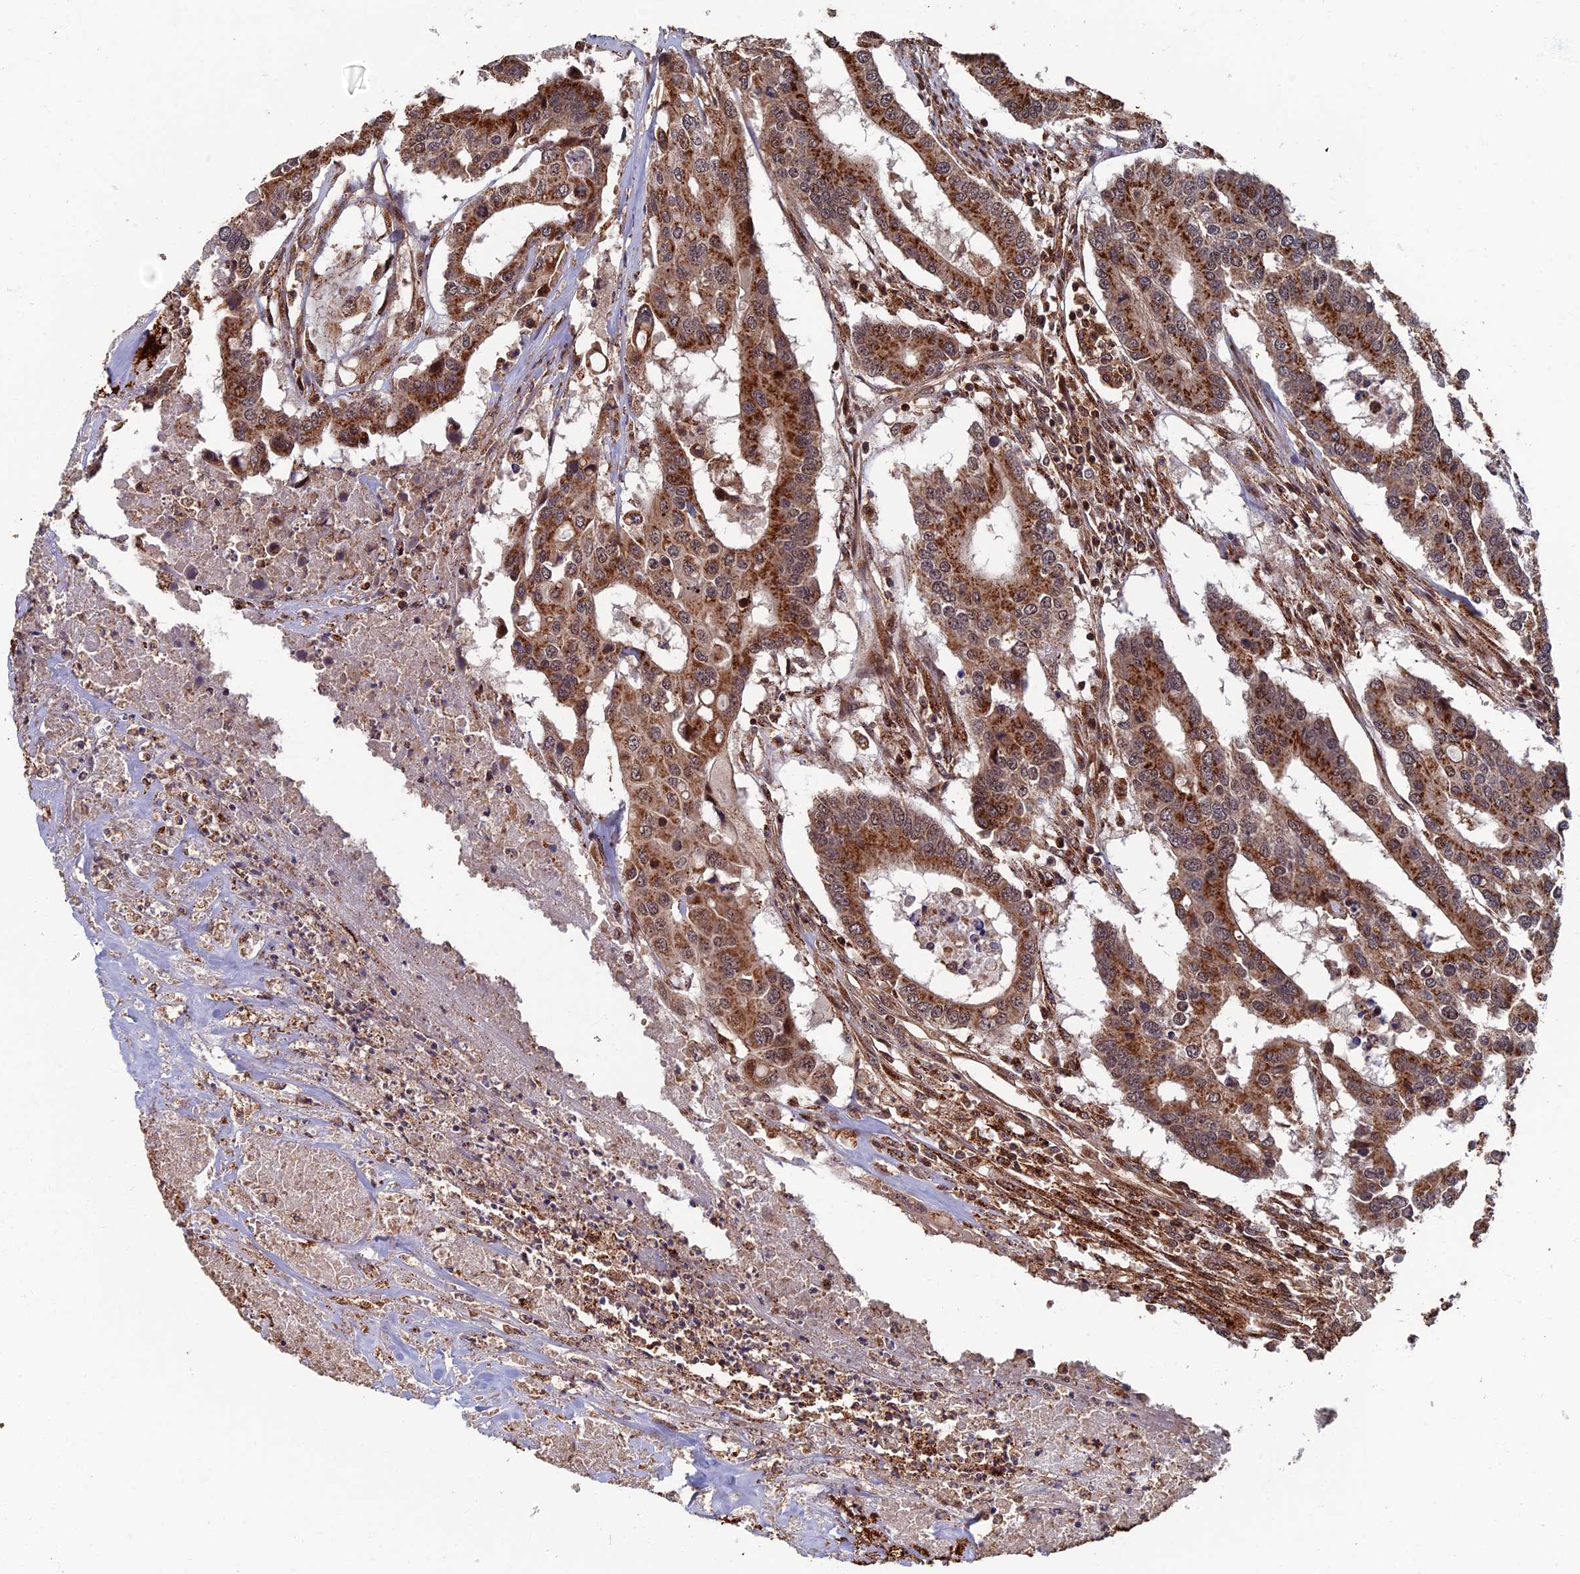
{"staining": {"intensity": "strong", "quantity": "25%-75%", "location": "cytoplasmic/membranous"}, "tissue": "colorectal cancer", "cell_type": "Tumor cells", "image_type": "cancer", "snomed": [{"axis": "morphology", "description": "Adenocarcinoma, NOS"}, {"axis": "topography", "description": "Colon"}], "caption": "Strong cytoplasmic/membranous staining for a protein is seen in approximately 25%-75% of tumor cells of colorectal cancer (adenocarcinoma) using IHC.", "gene": "RASGRF1", "patient": {"sex": "male", "age": 77}}